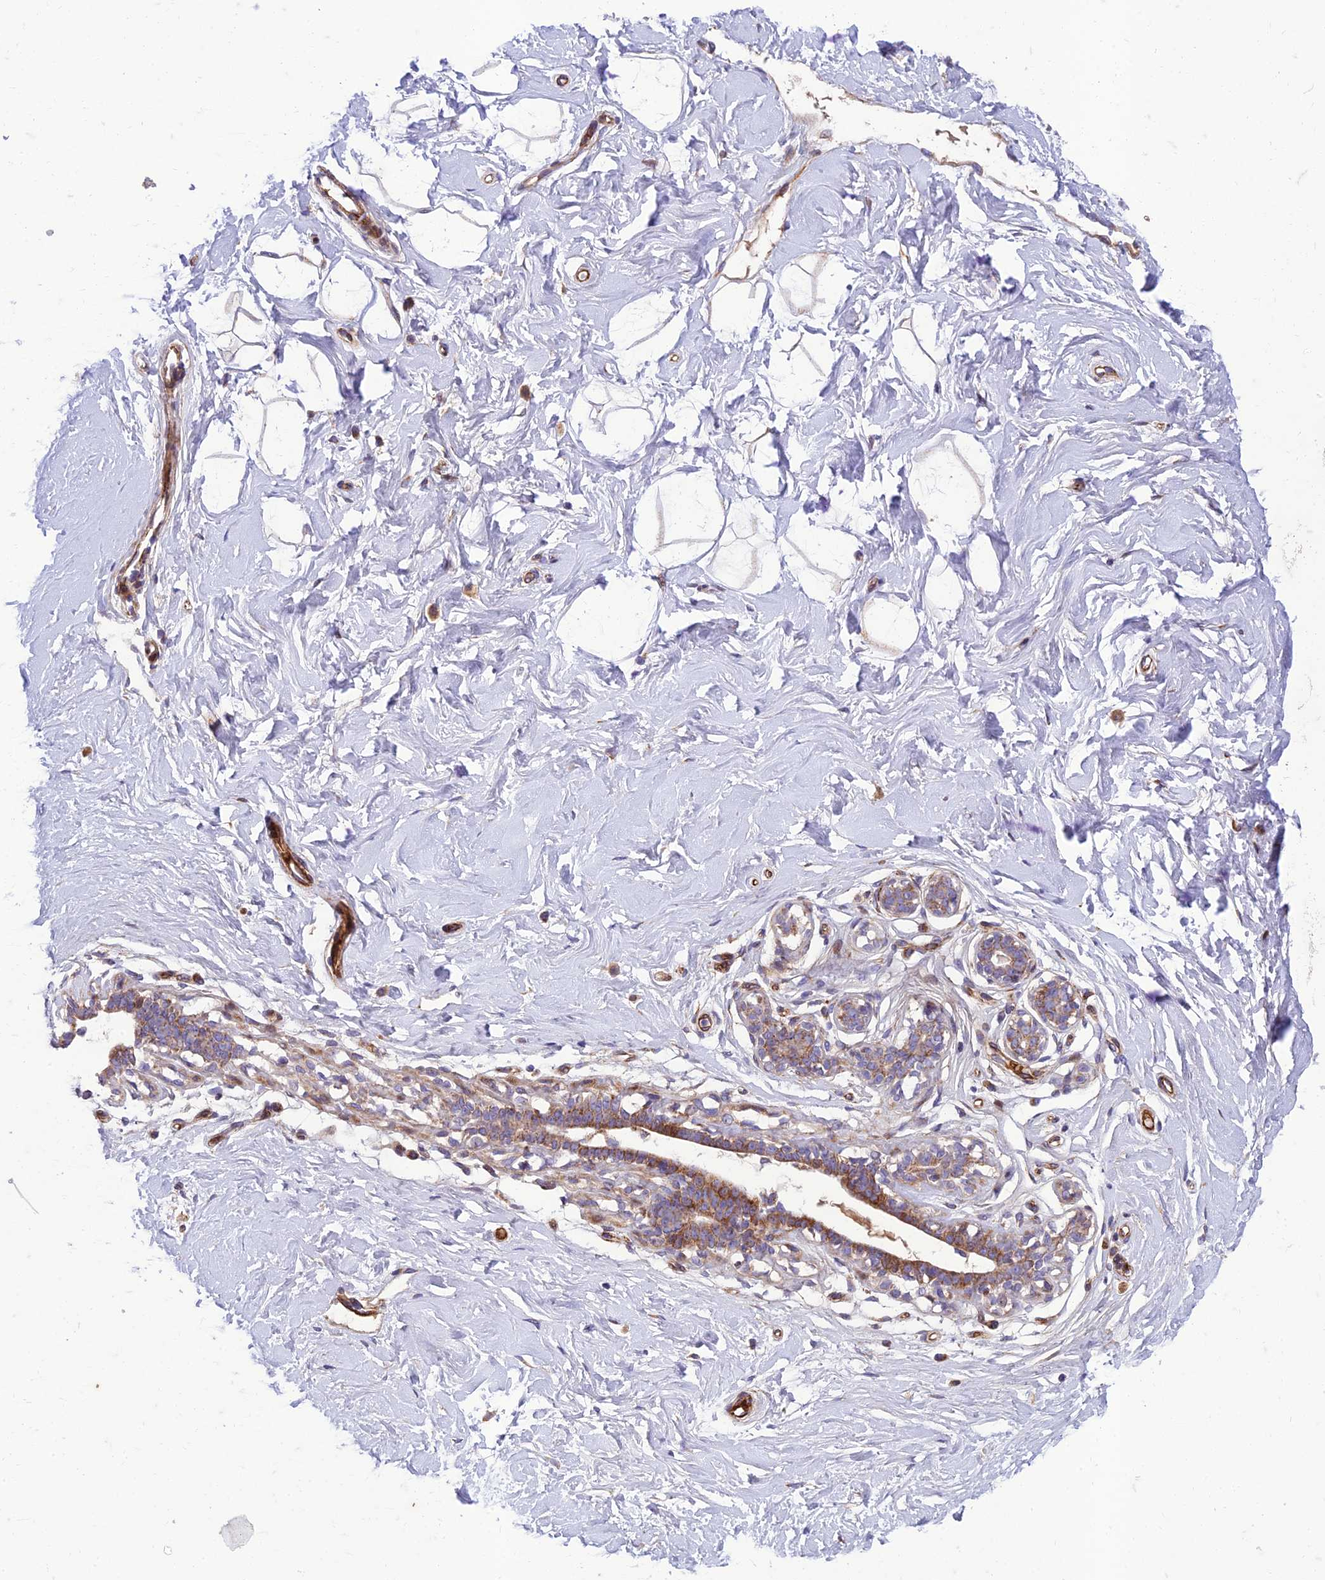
{"staining": {"intensity": "negative", "quantity": "none", "location": "none"}, "tissue": "breast", "cell_type": "Adipocytes", "image_type": "normal", "snomed": [{"axis": "morphology", "description": "Normal tissue, NOS"}, {"axis": "morphology", "description": "Adenoma, NOS"}, {"axis": "topography", "description": "Breast"}], "caption": "Immunohistochemistry (IHC) of normal breast exhibits no expression in adipocytes. (Brightfield microscopy of DAB immunohistochemistry (IHC) at high magnification).", "gene": "SEL1L3", "patient": {"sex": "female", "age": 23}}